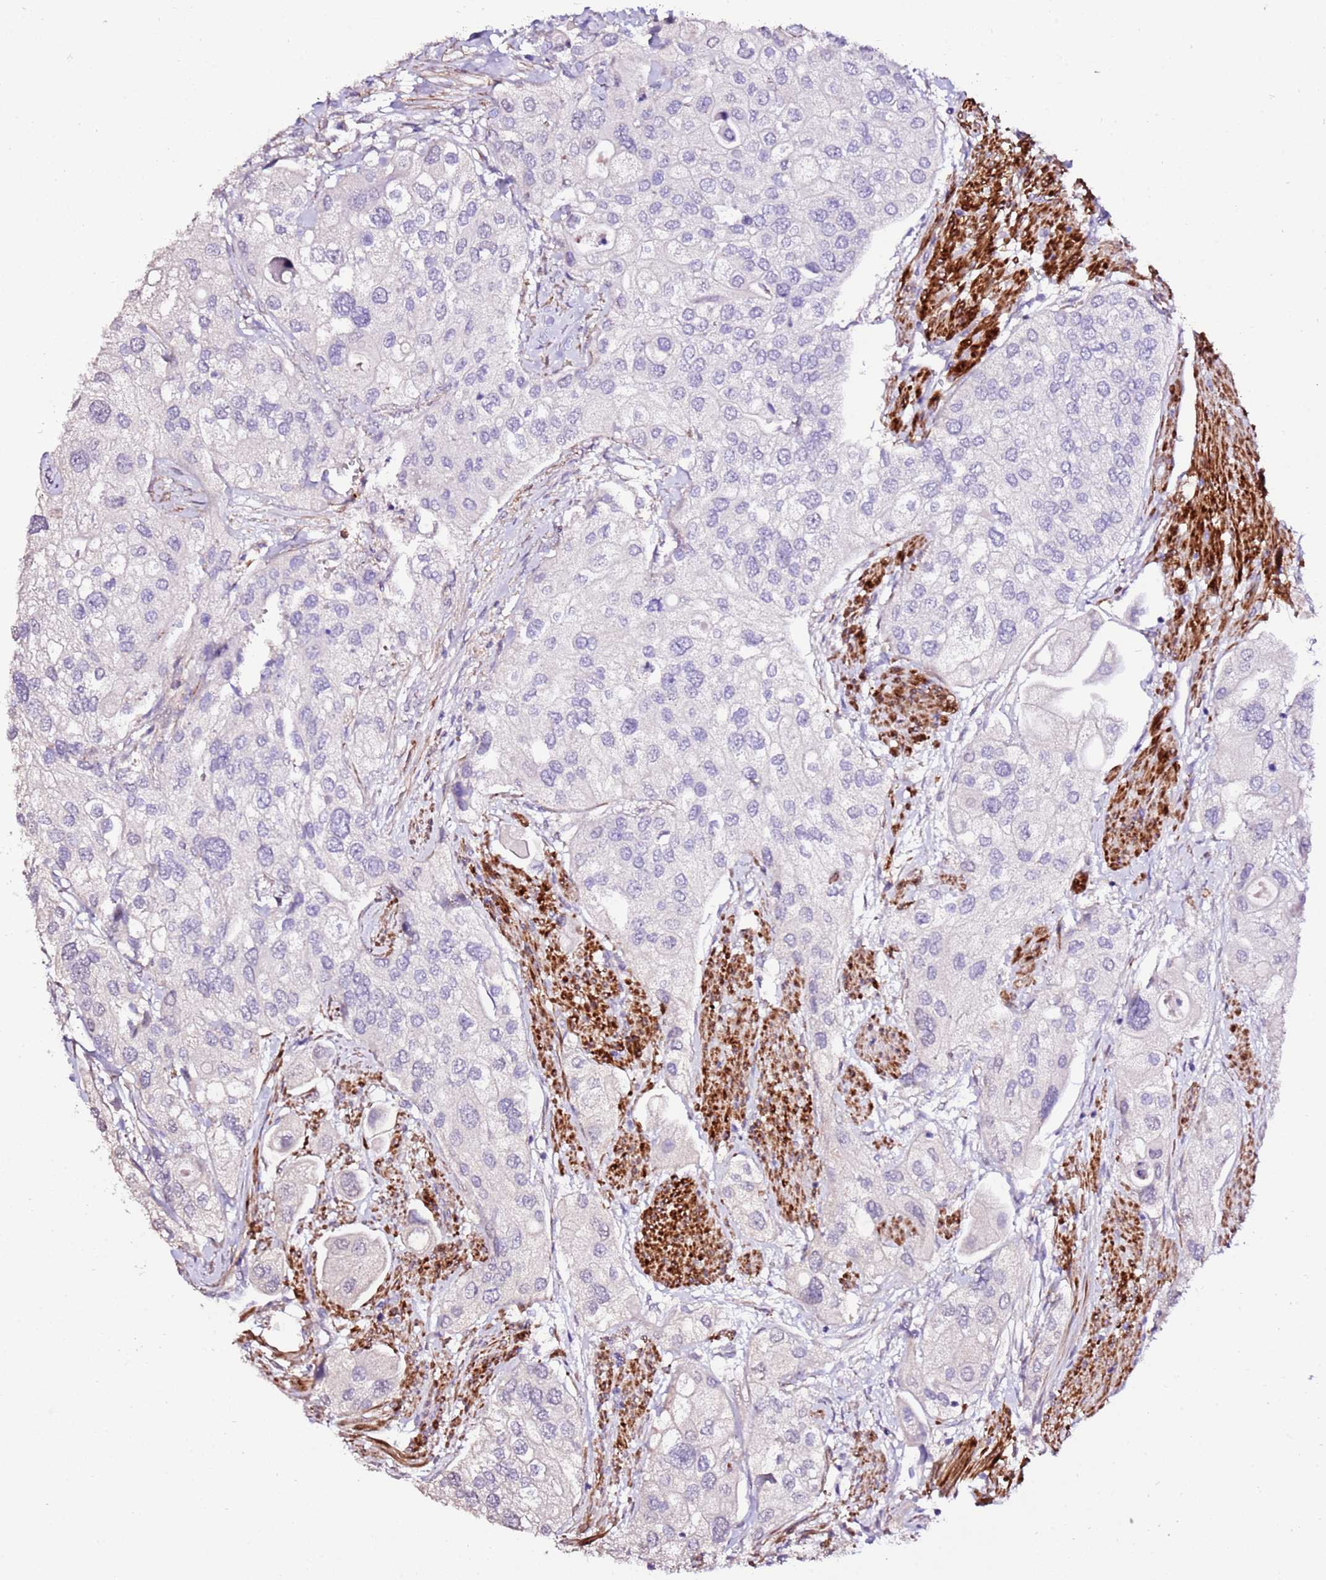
{"staining": {"intensity": "negative", "quantity": "none", "location": "none"}, "tissue": "urothelial cancer", "cell_type": "Tumor cells", "image_type": "cancer", "snomed": [{"axis": "morphology", "description": "Urothelial carcinoma, High grade"}, {"axis": "topography", "description": "Urinary bladder"}], "caption": "Tumor cells are negative for brown protein staining in urothelial cancer. (IHC, brightfield microscopy, high magnification).", "gene": "ART5", "patient": {"sex": "male", "age": 64}}